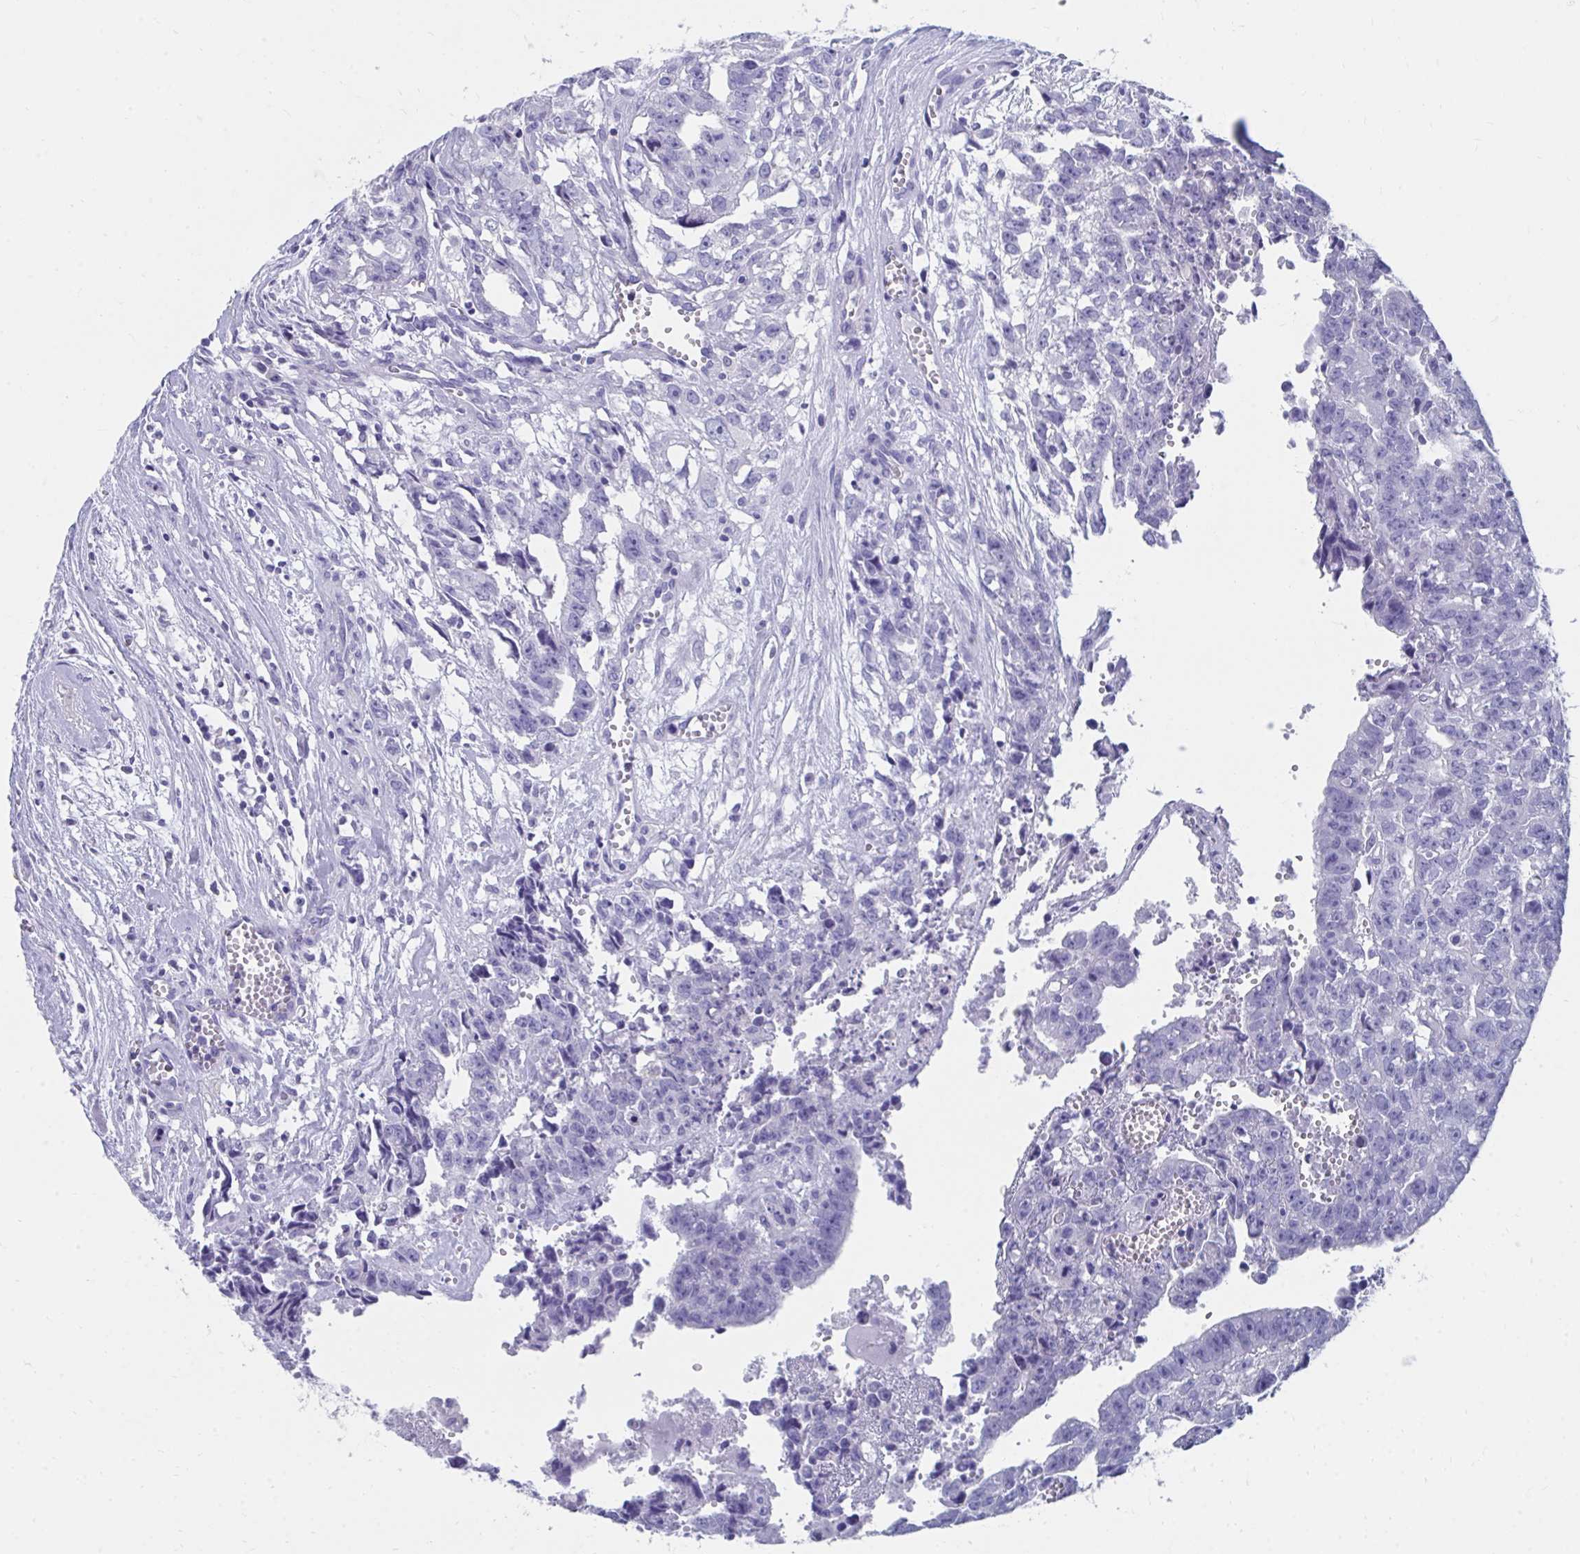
{"staining": {"intensity": "negative", "quantity": "none", "location": "none"}, "tissue": "testis cancer", "cell_type": "Tumor cells", "image_type": "cancer", "snomed": [{"axis": "morphology", "description": "Carcinoma, Embryonal, NOS"}, {"axis": "morphology", "description": "Teratoma, malignant, NOS"}, {"axis": "topography", "description": "Testis"}], "caption": "Histopathology image shows no significant protein staining in tumor cells of testis cancer.", "gene": "HGD", "patient": {"sex": "male", "age": 24}}